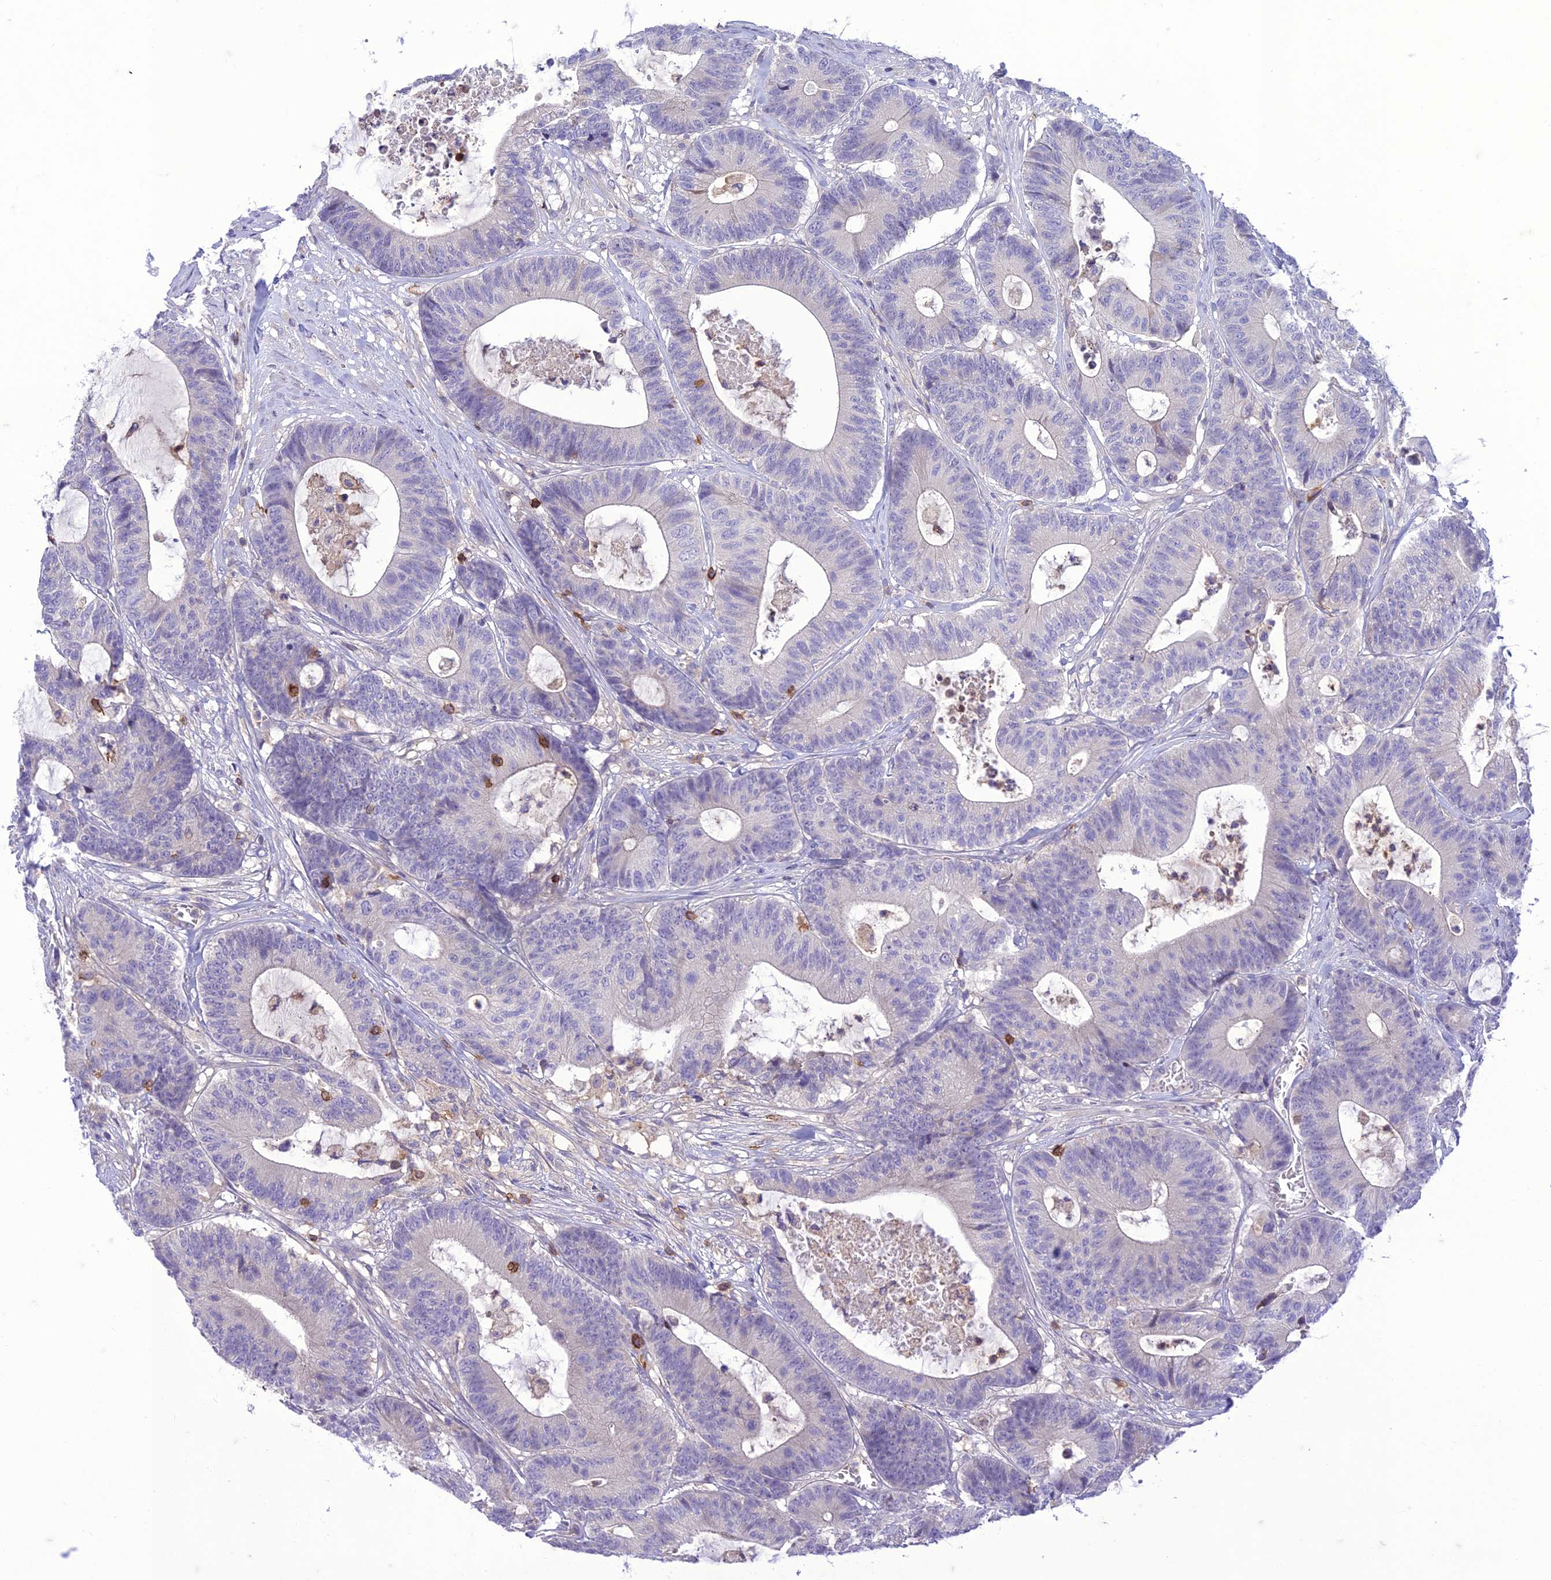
{"staining": {"intensity": "negative", "quantity": "none", "location": "none"}, "tissue": "colorectal cancer", "cell_type": "Tumor cells", "image_type": "cancer", "snomed": [{"axis": "morphology", "description": "Adenocarcinoma, NOS"}, {"axis": "topography", "description": "Colon"}], "caption": "This is an immunohistochemistry (IHC) histopathology image of colorectal cancer. There is no expression in tumor cells.", "gene": "ITGAE", "patient": {"sex": "female", "age": 84}}